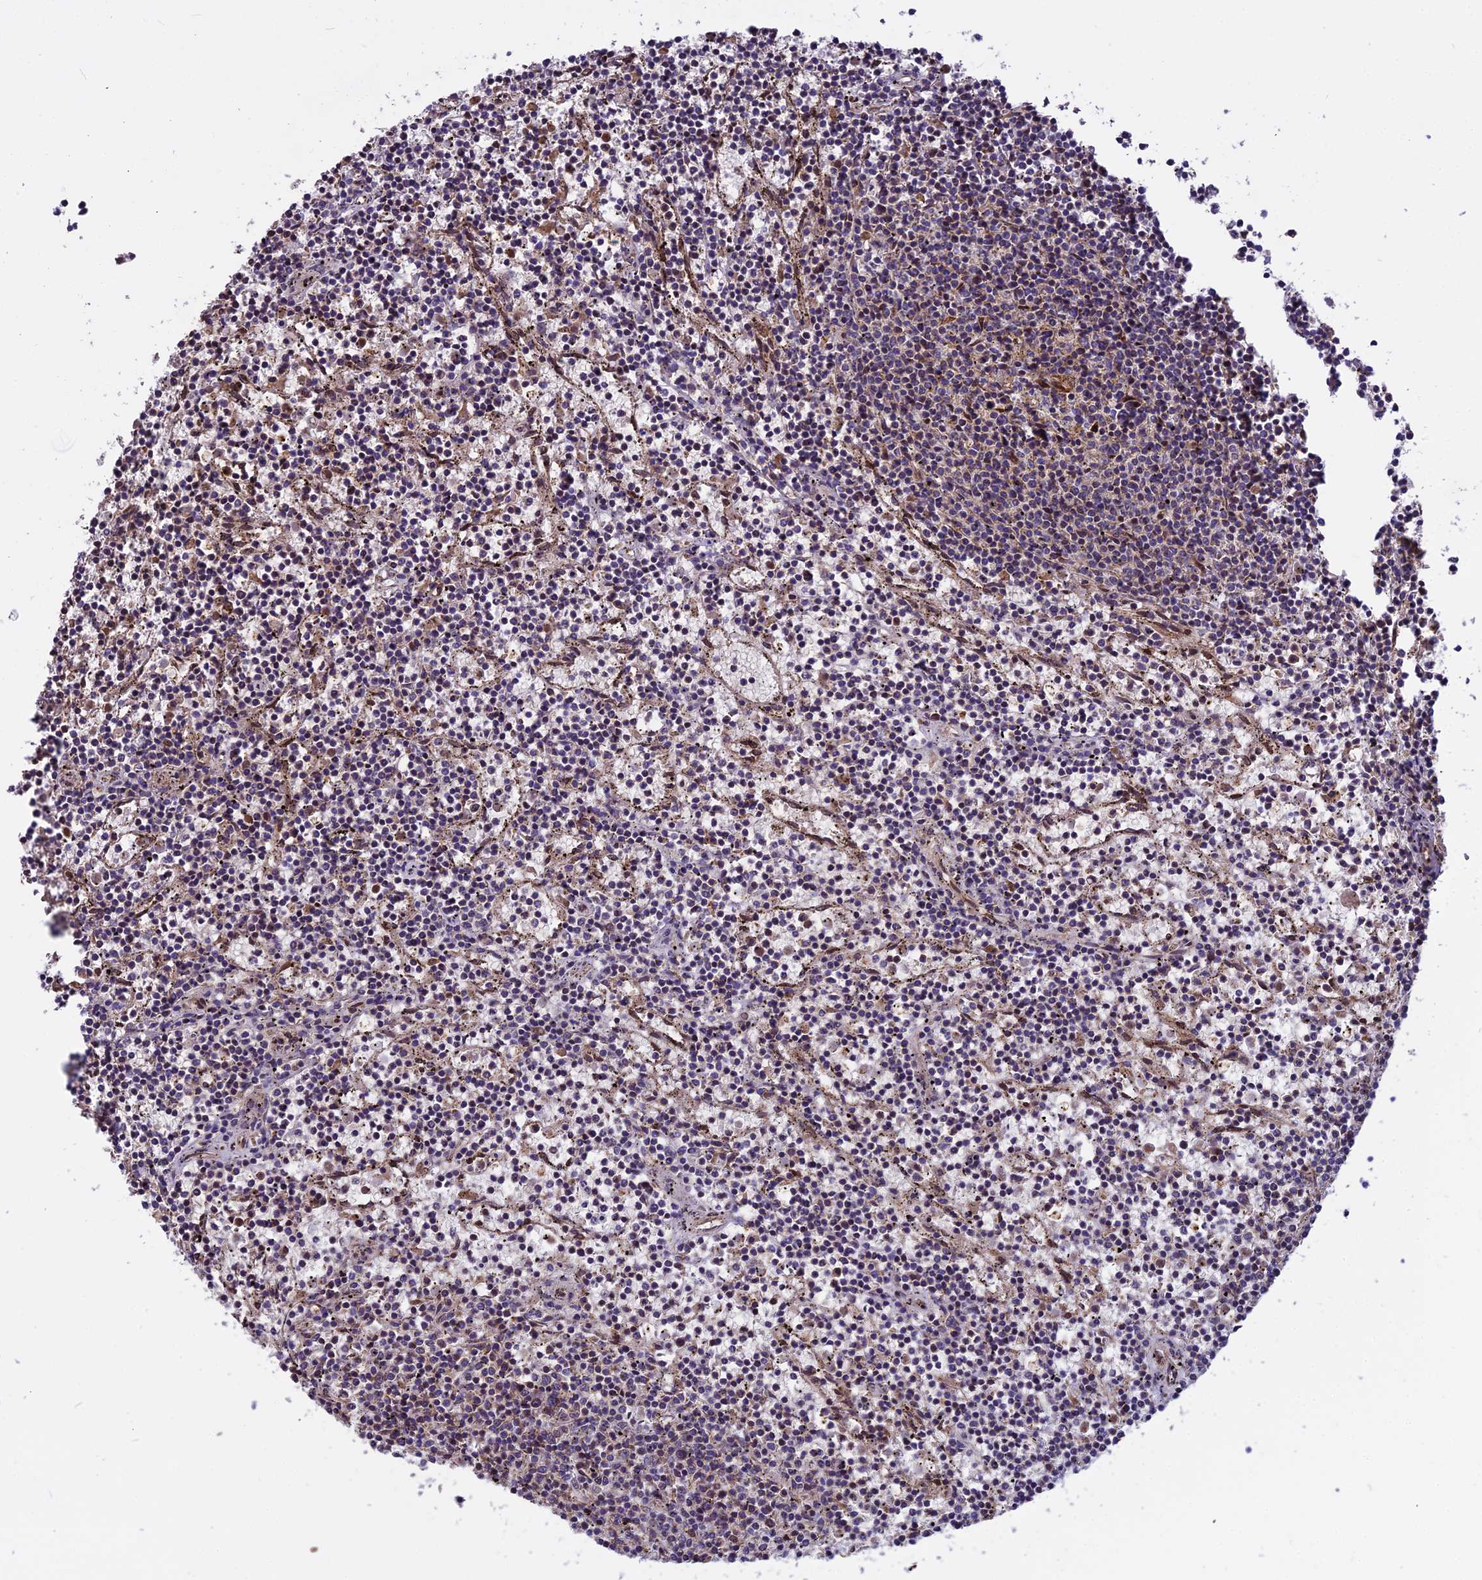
{"staining": {"intensity": "negative", "quantity": "none", "location": "none"}, "tissue": "lymphoma", "cell_type": "Tumor cells", "image_type": "cancer", "snomed": [{"axis": "morphology", "description": "Malignant lymphoma, non-Hodgkin's type, Low grade"}, {"axis": "topography", "description": "Spleen"}], "caption": "High power microscopy micrograph of an IHC photomicrograph of low-grade malignant lymphoma, non-Hodgkin's type, revealing no significant staining in tumor cells. (DAB IHC visualized using brightfield microscopy, high magnification).", "gene": "CHMP2A", "patient": {"sex": "female", "age": 50}}